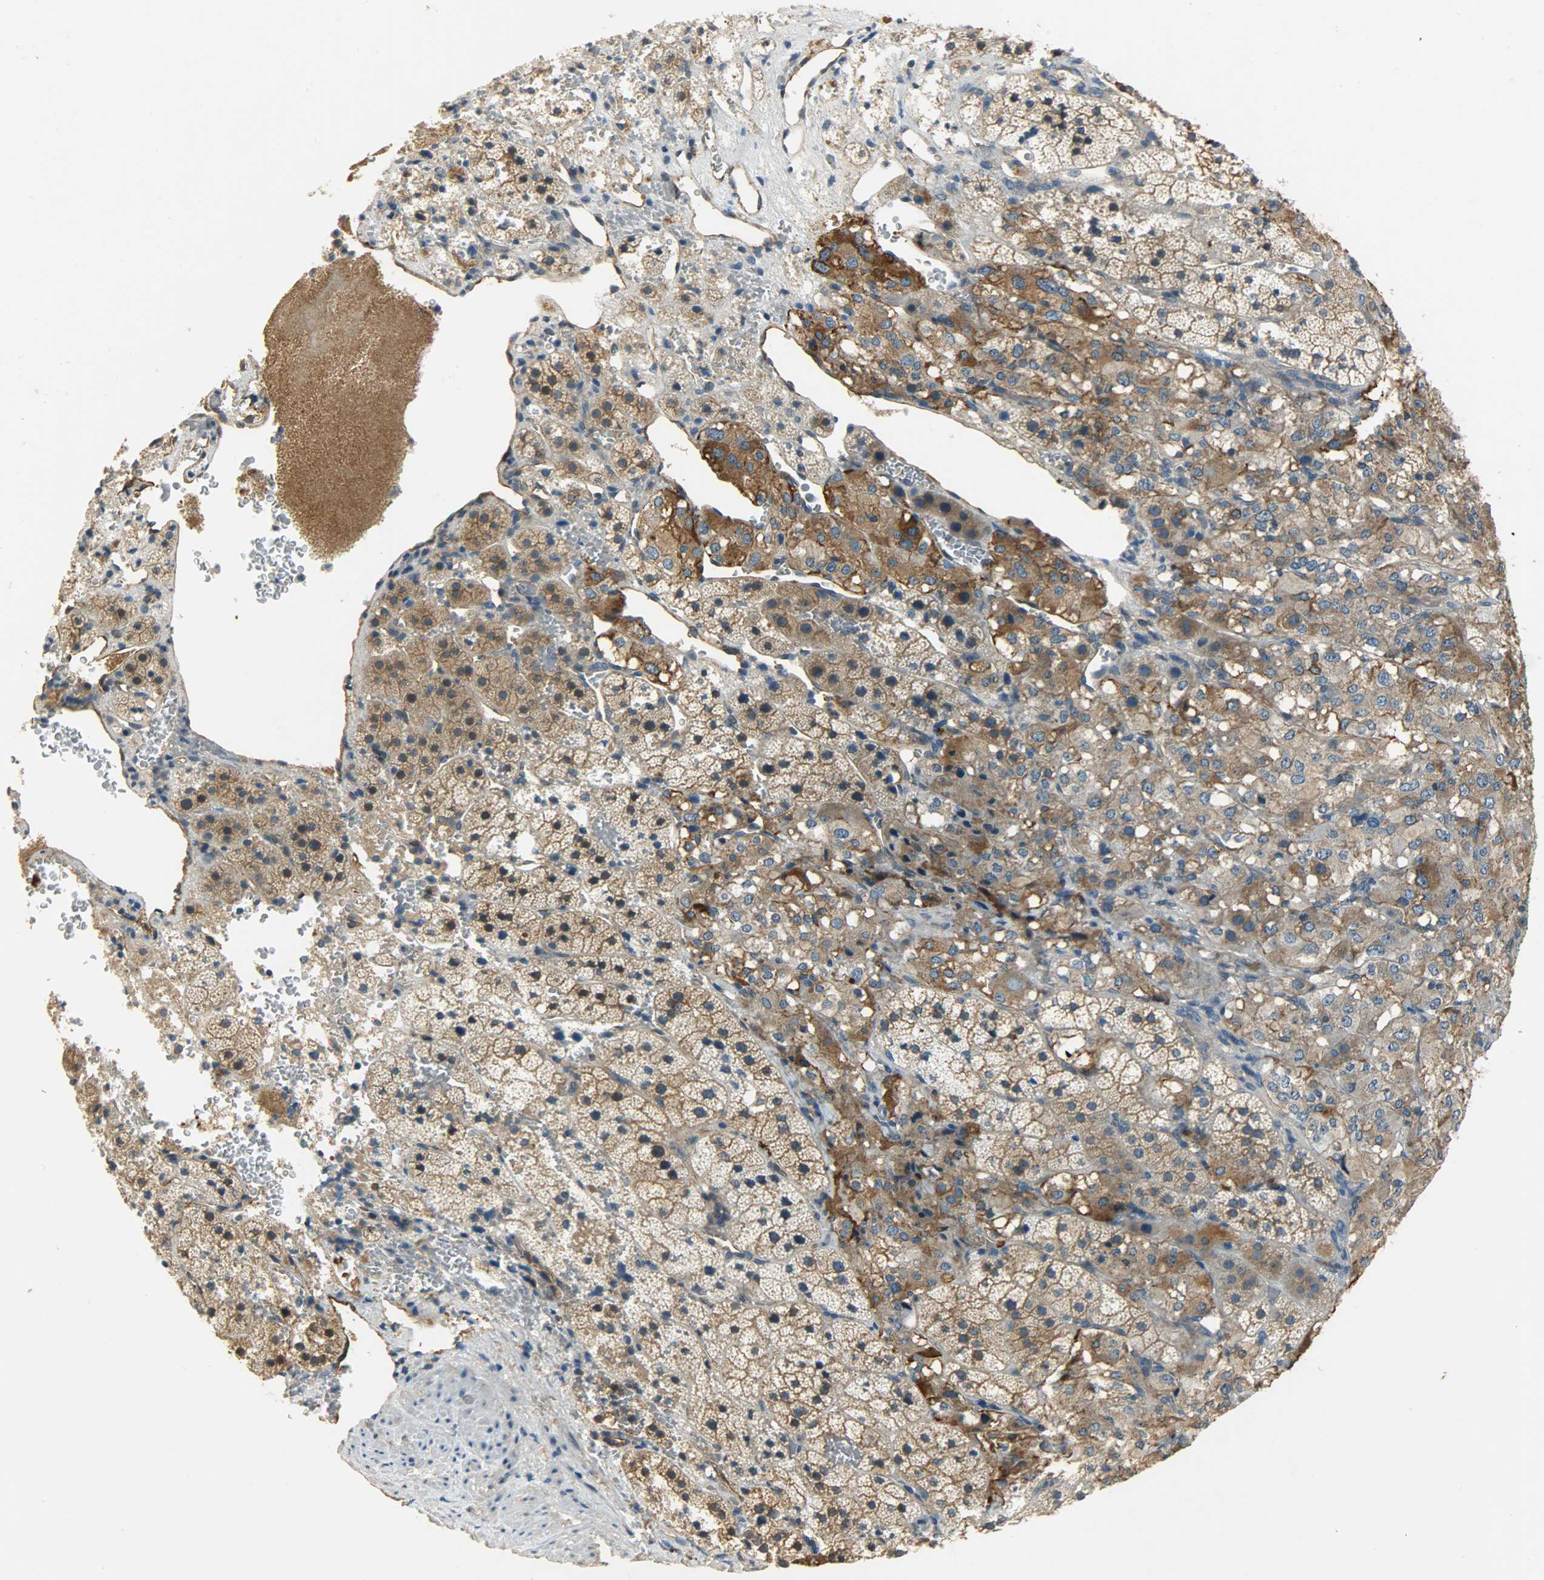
{"staining": {"intensity": "moderate", "quantity": ">75%", "location": "cytoplasmic/membranous"}, "tissue": "adrenal gland", "cell_type": "Glandular cells", "image_type": "normal", "snomed": [{"axis": "morphology", "description": "Normal tissue, NOS"}, {"axis": "topography", "description": "Adrenal gland"}], "caption": "A brown stain labels moderate cytoplasmic/membranous staining of a protein in glandular cells of normal human adrenal gland.", "gene": "KIAA1217", "patient": {"sex": "female", "age": 44}}